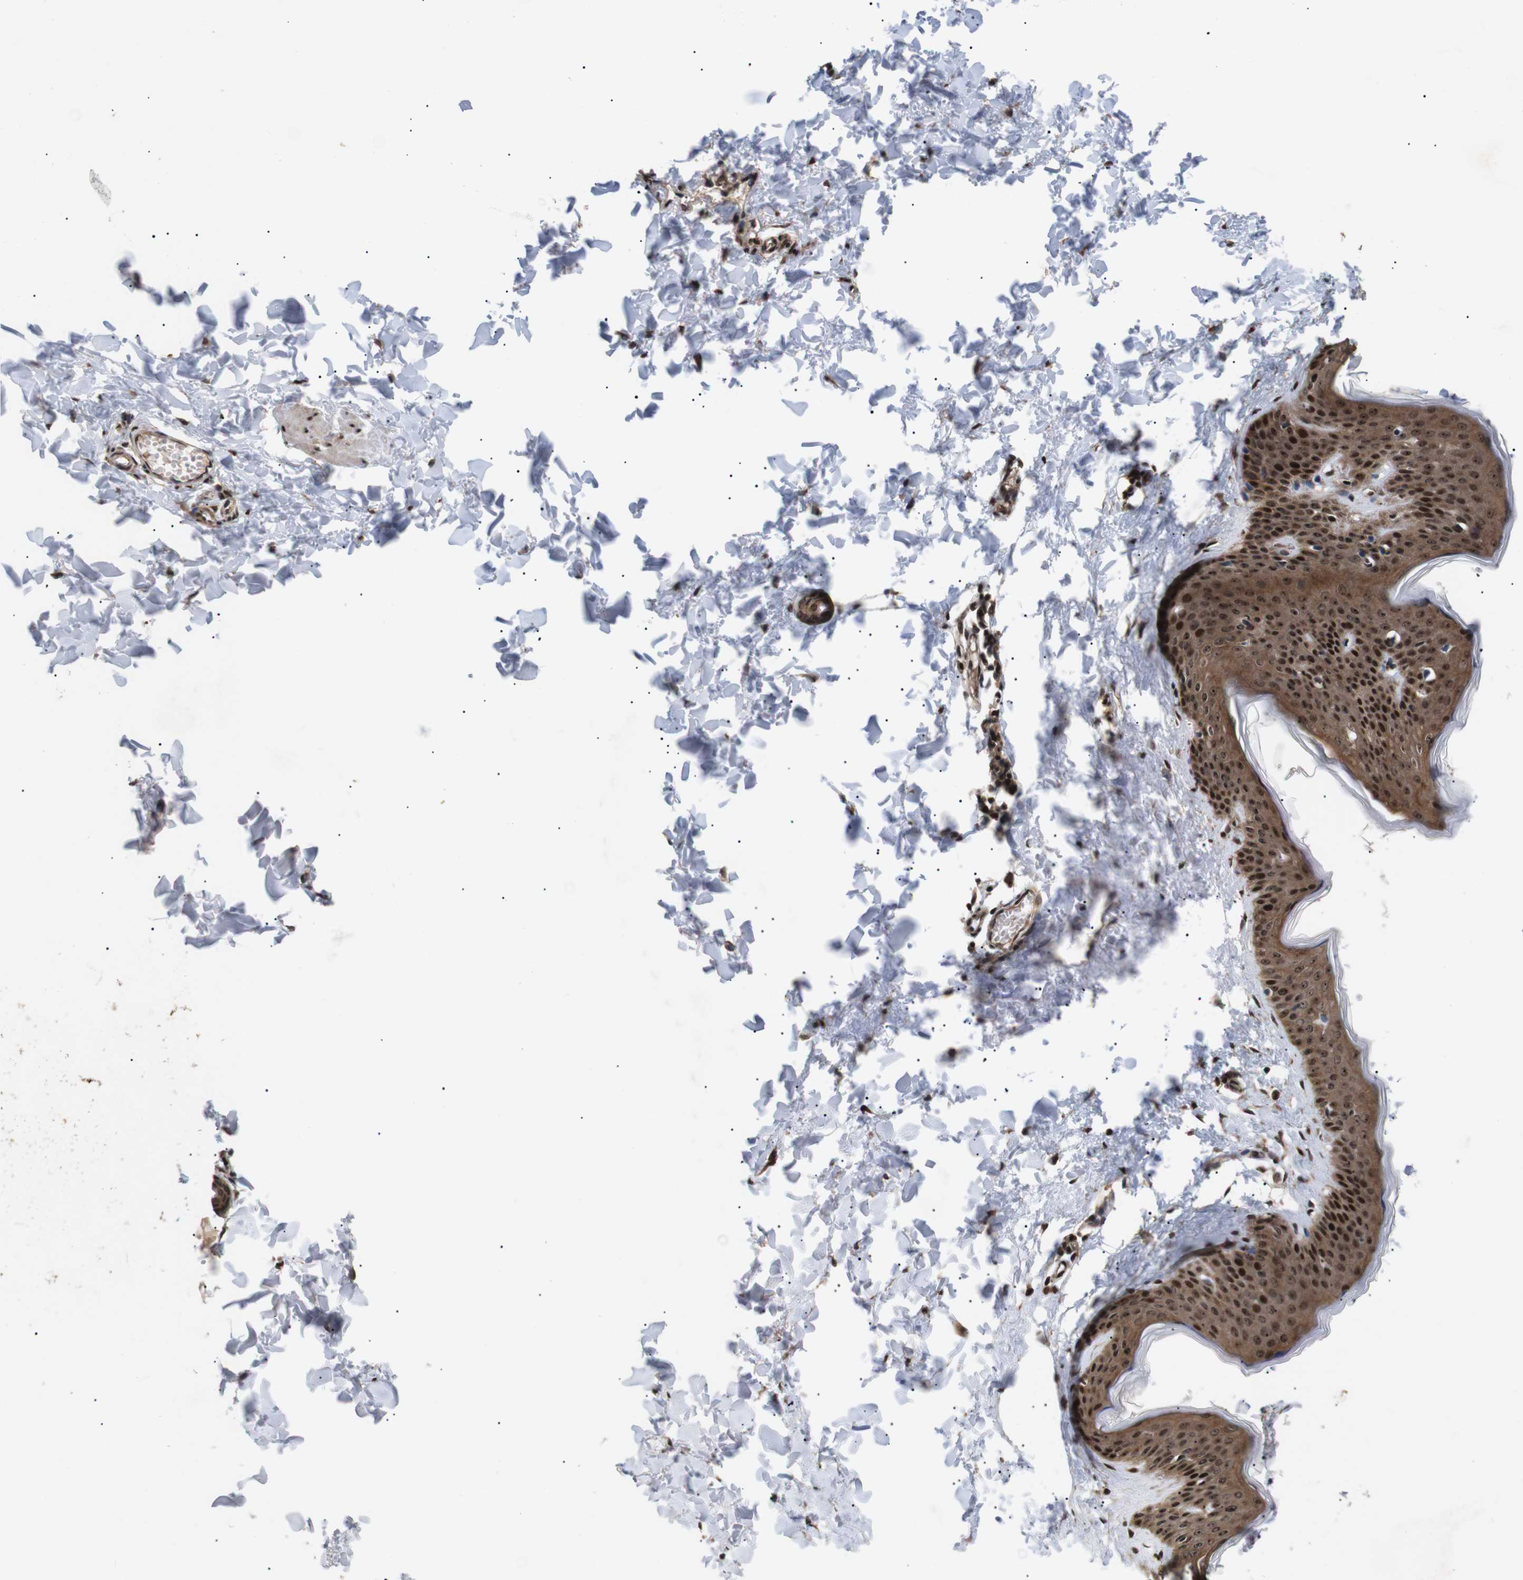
{"staining": {"intensity": "strong", "quantity": ">75%", "location": "cytoplasmic/membranous,nuclear"}, "tissue": "skin", "cell_type": "Fibroblasts", "image_type": "normal", "snomed": [{"axis": "morphology", "description": "Normal tissue, NOS"}, {"axis": "topography", "description": "Skin"}], "caption": "Normal skin was stained to show a protein in brown. There is high levels of strong cytoplasmic/membranous,nuclear expression in about >75% of fibroblasts.", "gene": "KIF23", "patient": {"sex": "female", "age": 17}}